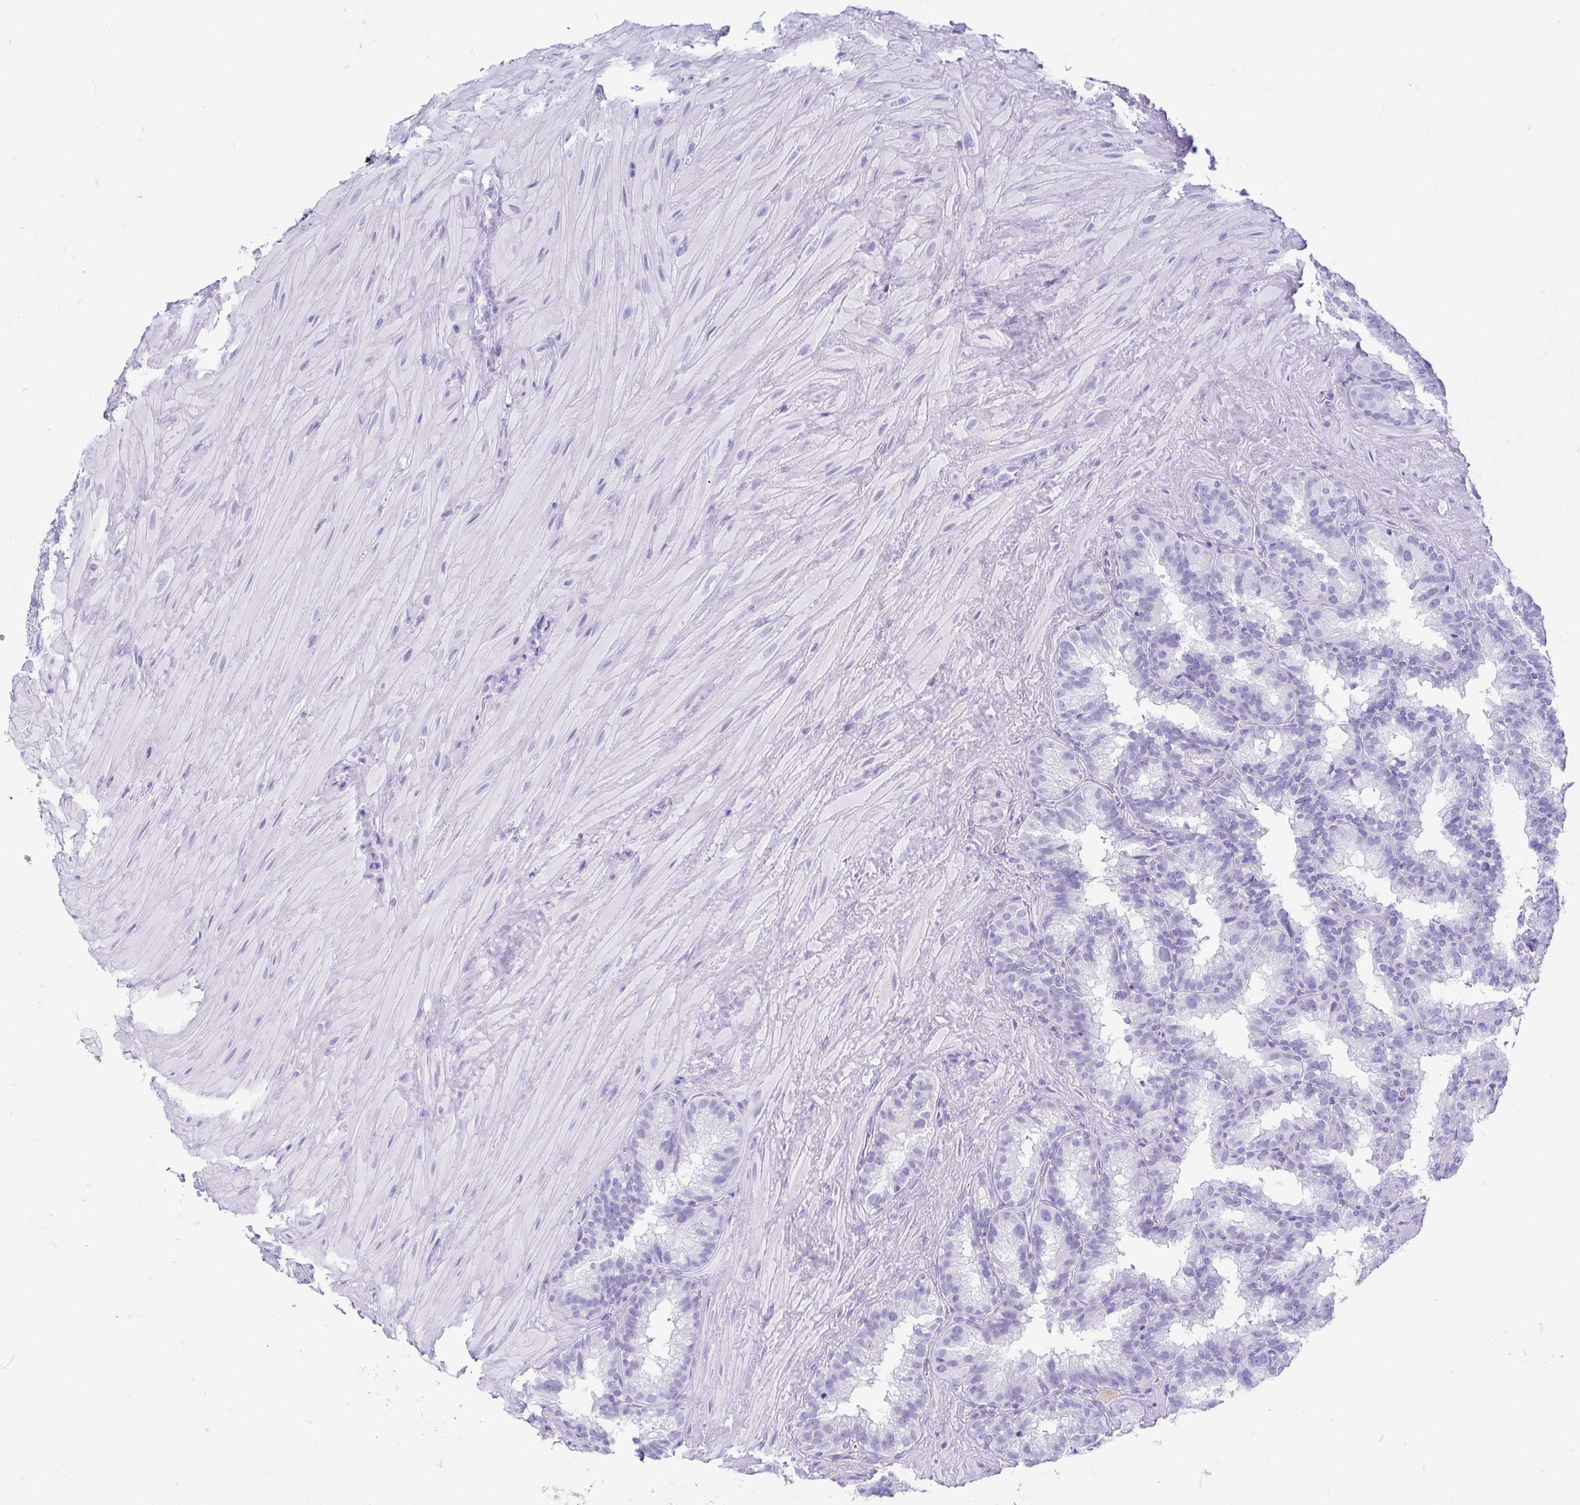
{"staining": {"intensity": "negative", "quantity": "none", "location": "none"}, "tissue": "seminal vesicle", "cell_type": "Glandular cells", "image_type": "normal", "snomed": [{"axis": "morphology", "description": "Normal tissue, NOS"}, {"axis": "topography", "description": "Seminal veicle"}], "caption": "Glandular cells are negative for brown protein staining in unremarkable seminal vesicle. (DAB (3,3'-diaminobenzidine) IHC visualized using brightfield microscopy, high magnification).", "gene": "GKN1", "patient": {"sex": "male", "age": 60}}